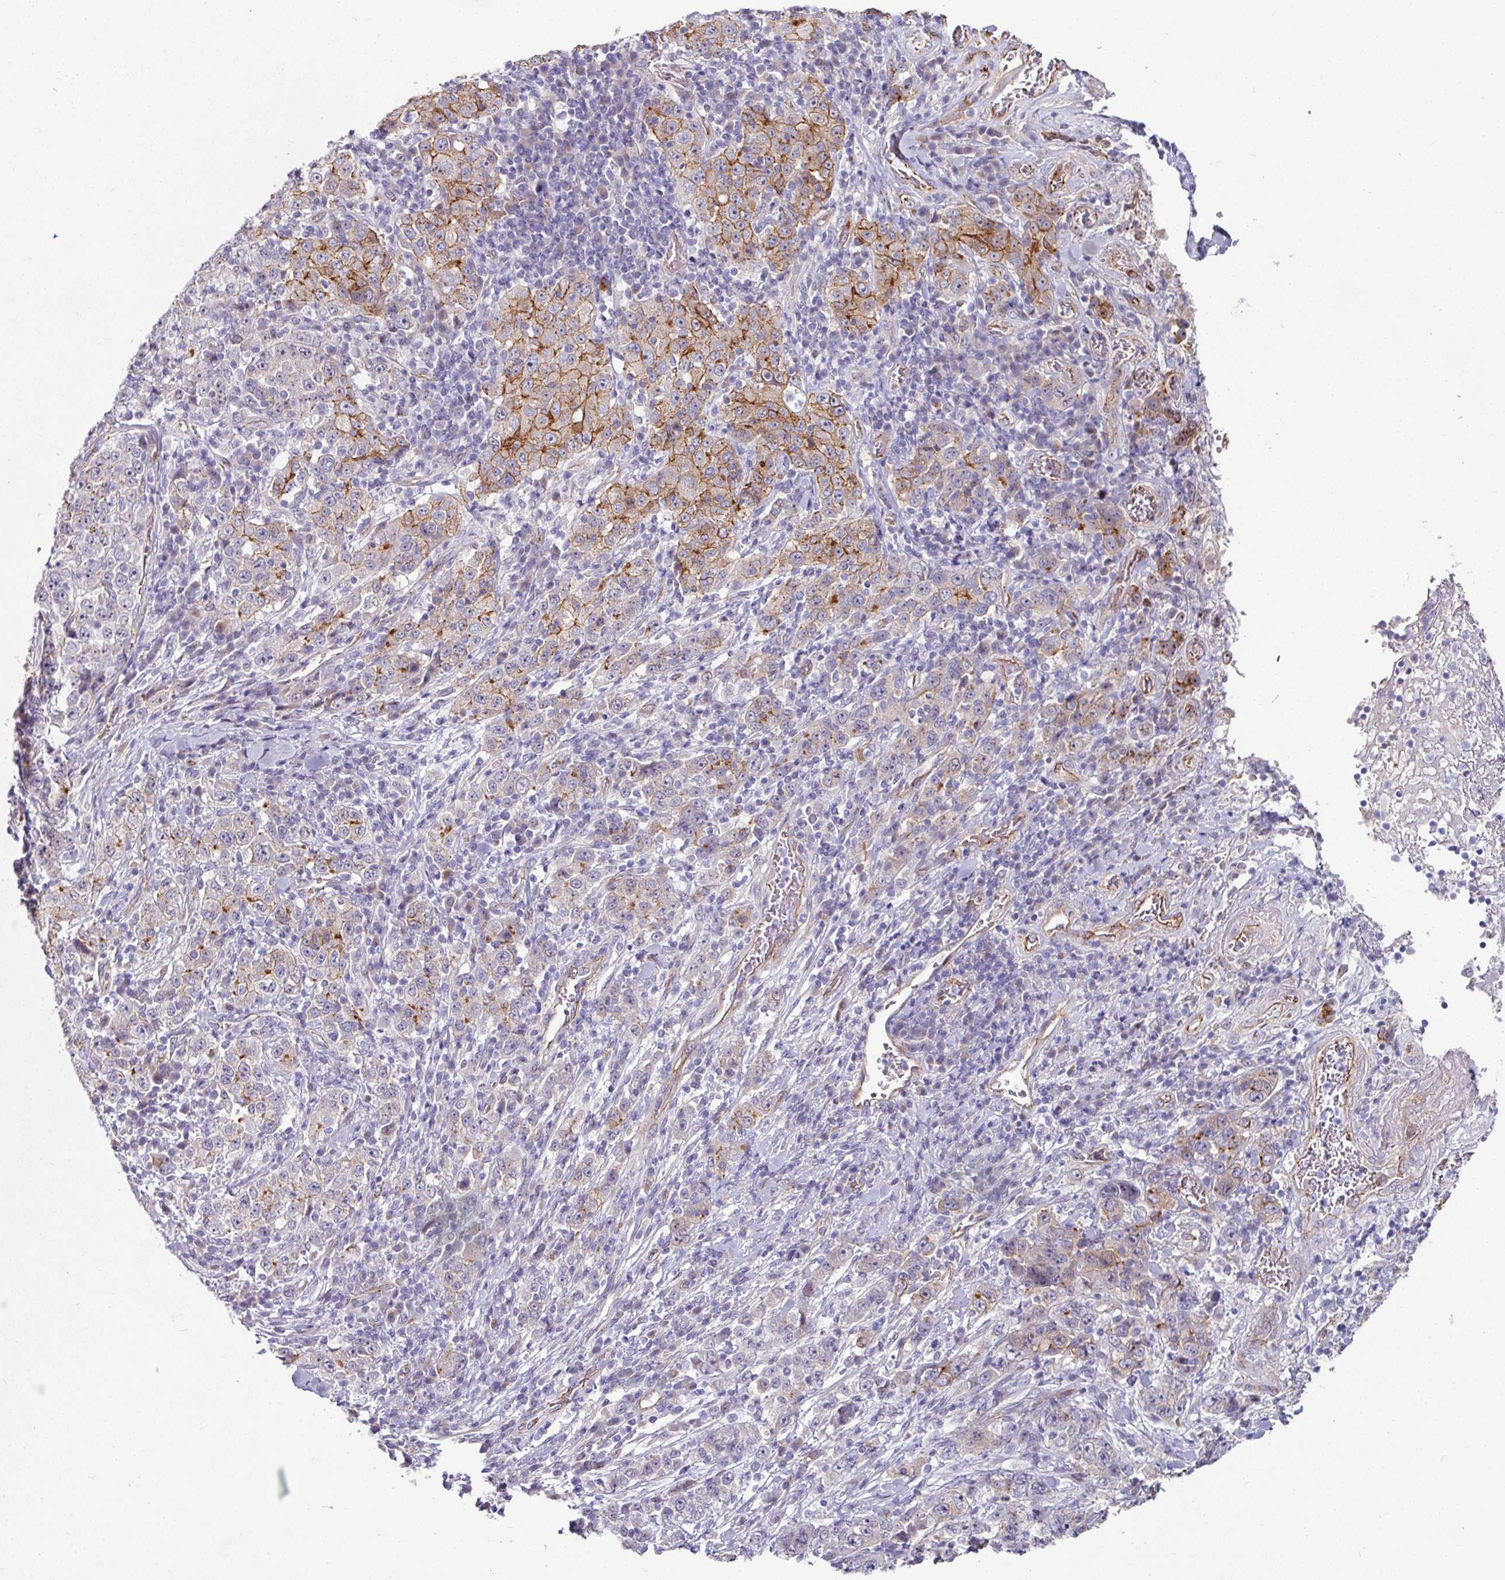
{"staining": {"intensity": "moderate", "quantity": "25%-75%", "location": "cytoplasmic/membranous"}, "tissue": "stomach cancer", "cell_type": "Tumor cells", "image_type": "cancer", "snomed": [{"axis": "morphology", "description": "Normal tissue, NOS"}, {"axis": "morphology", "description": "Adenocarcinoma, NOS"}, {"axis": "topography", "description": "Stomach, upper"}, {"axis": "topography", "description": "Stomach"}], "caption": "Immunohistochemistry (IHC) histopathology image of stomach adenocarcinoma stained for a protein (brown), which exhibits medium levels of moderate cytoplasmic/membranous expression in approximately 25%-75% of tumor cells.", "gene": "JUP", "patient": {"sex": "male", "age": 59}}